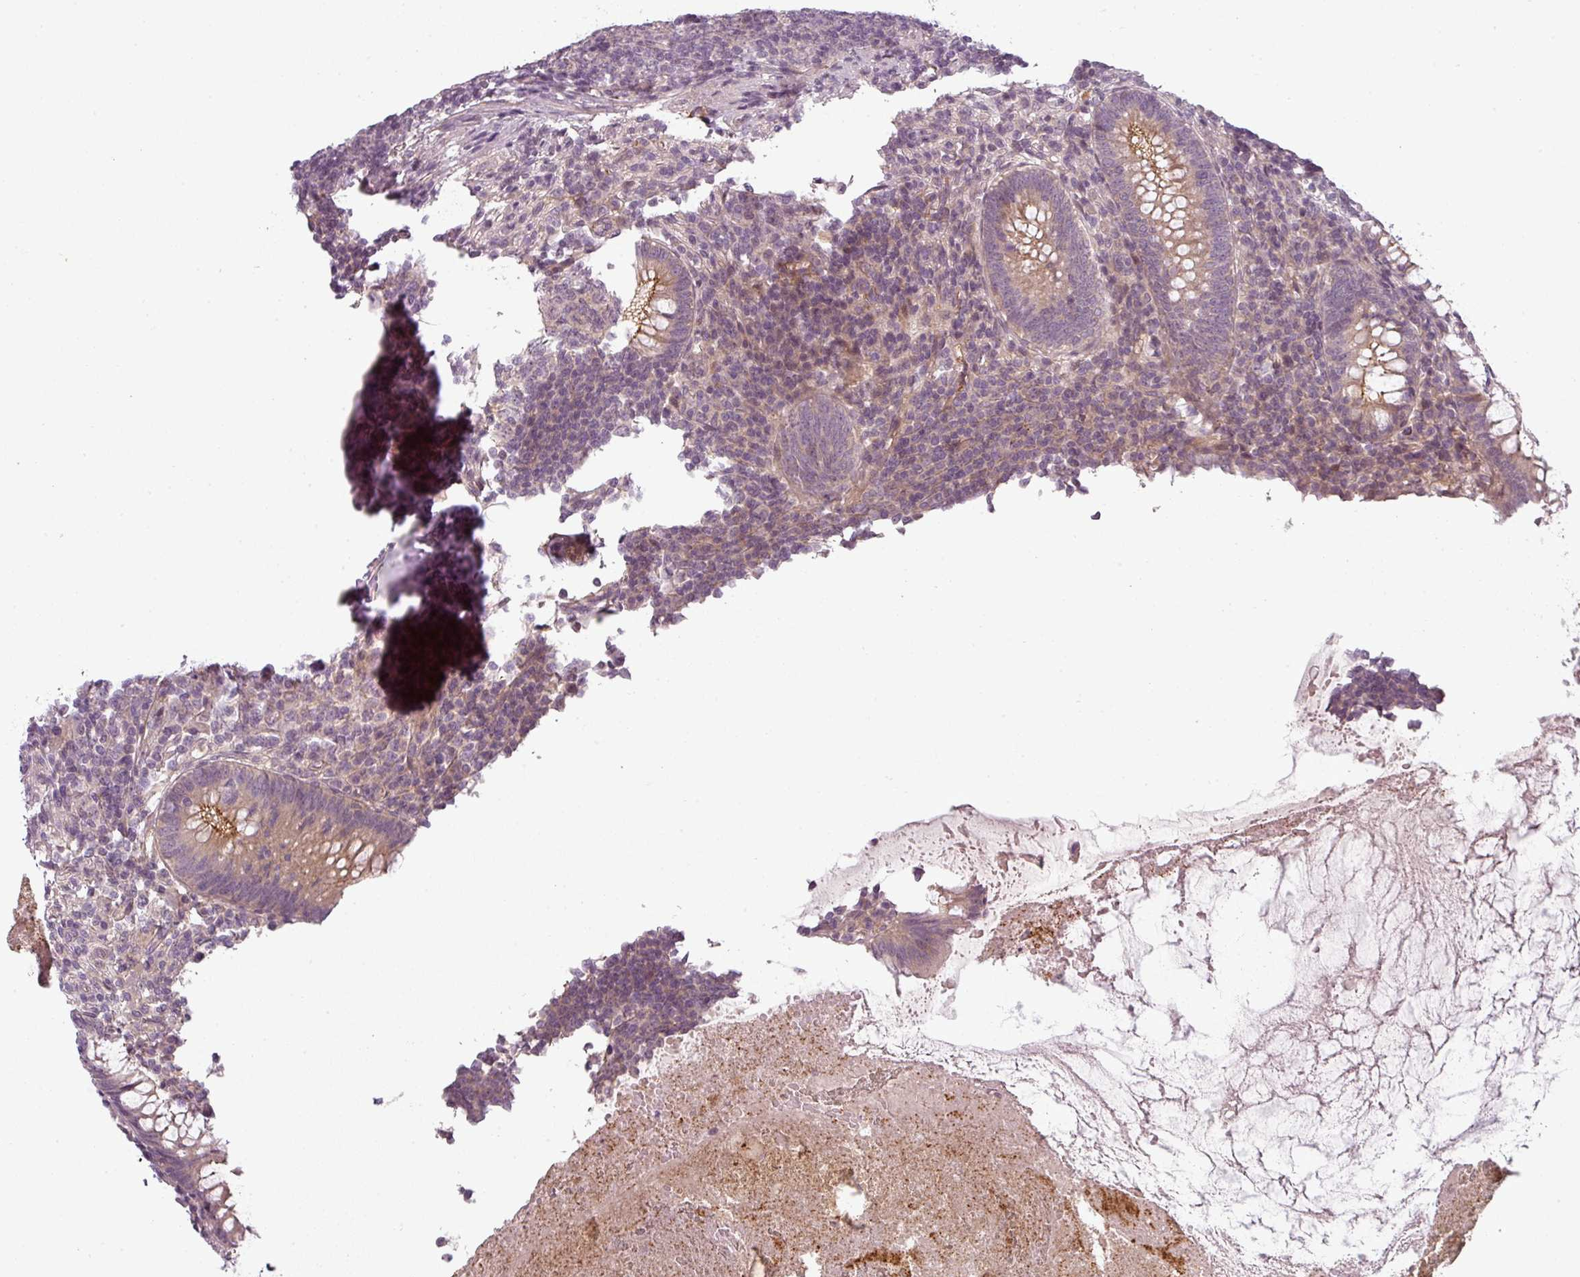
{"staining": {"intensity": "moderate", "quantity": "25%-75%", "location": "cytoplasmic/membranous"}, "tissue": "appendix", "cell_type": "Glandular cells", "image_type": "normal", "snomed": [{"axis": "morphology", "description": "Normal tissue, NOS"}, {"axis": "topography", "description": "Appendix"}], "caption": "This micrograph reveals immunohistochemistry staining of unremarkable human appendix, with medium moderate cytoplasmic/membranous staining in approximately 25%-75% of glandular cells.", "gene": "SLC16A9", "patient": {"sex": "male", "age": 83}}